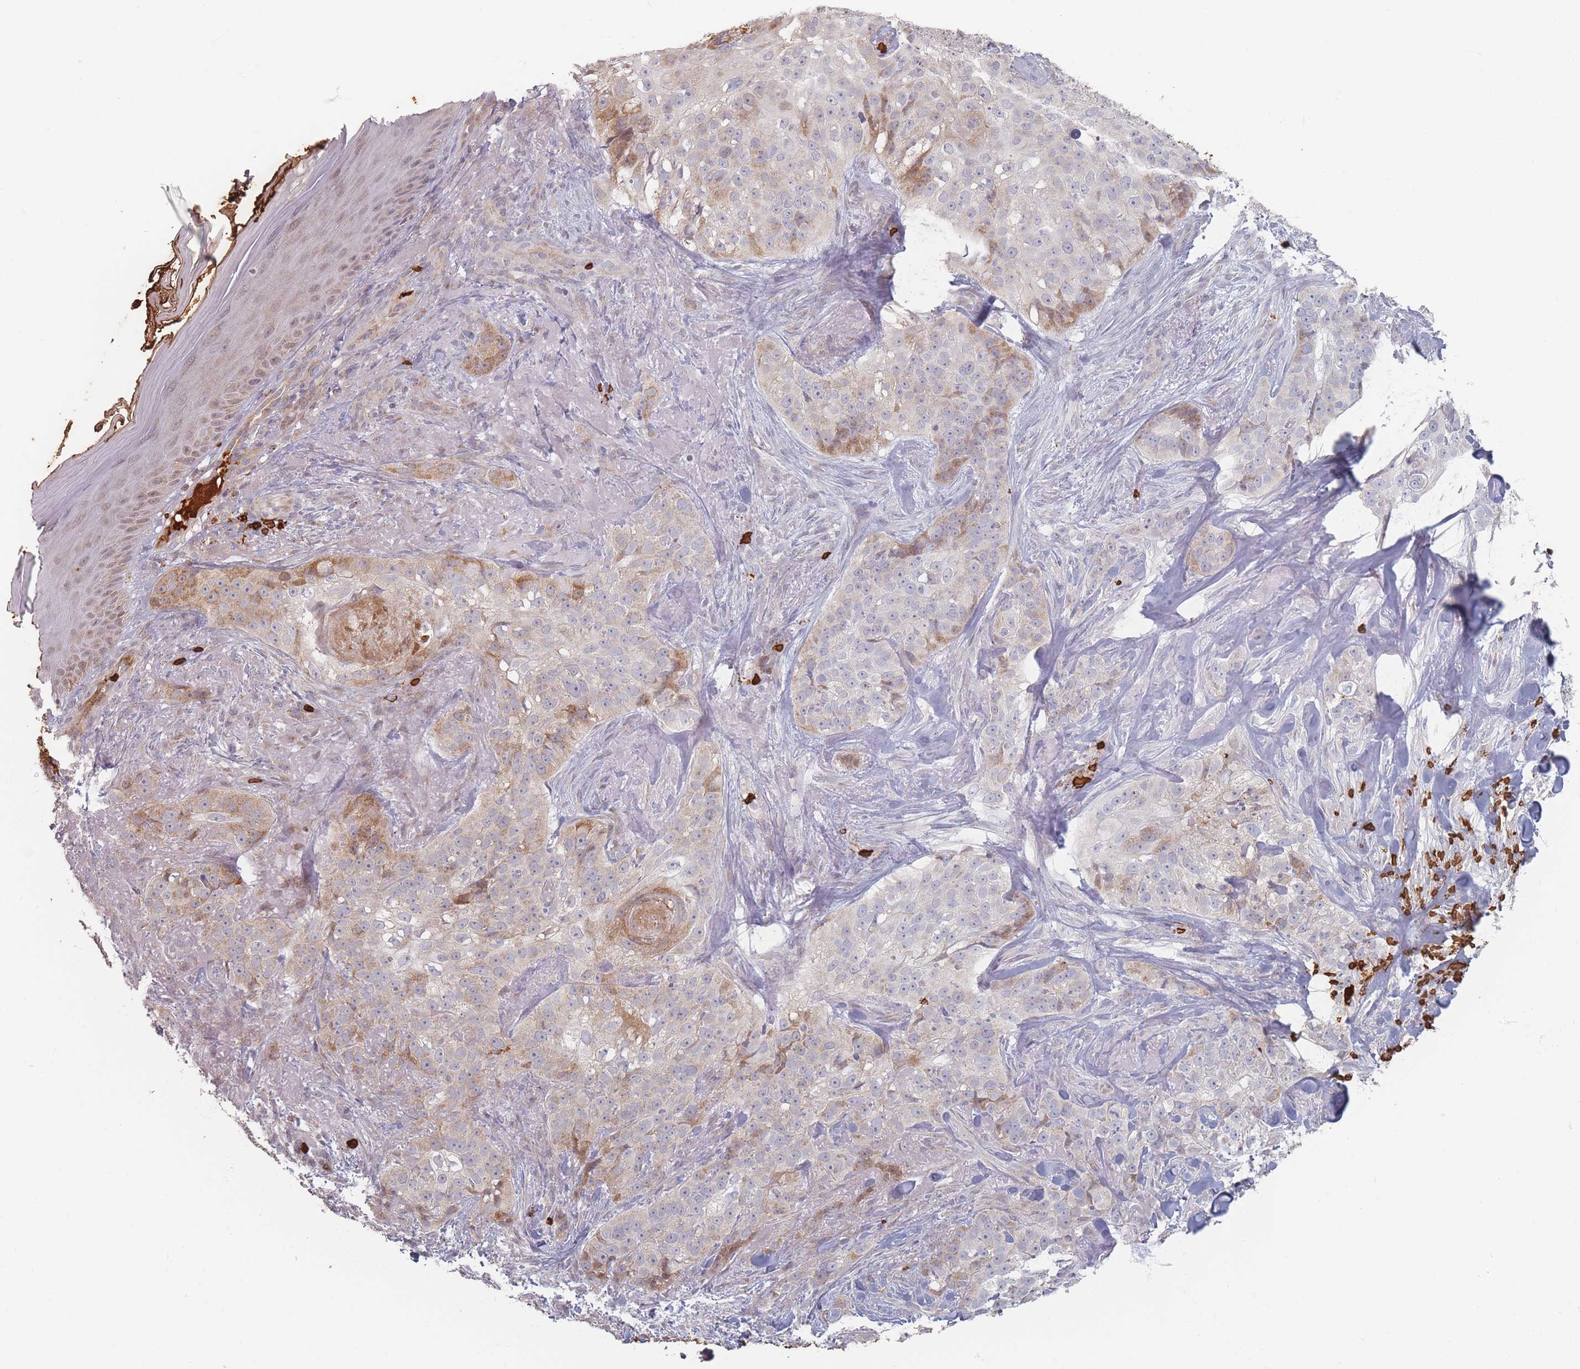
{"staining": {"intensity": "moderate", "quantity": "<25%", "location": "cytoplasmic/membranous"}, "tissue": "skin cancer", "cell_type": "Tumor cells", "image_type": "cancer", "snomed": [{"axis": "morphology", "description": "Basal cell carcinoma"}, {"axis": "topography", "description": "Skin"}], "caption": "Skin basal cell carcinoma stained with a protein marker shows moderate staining in tumor cells.", "gene": "SLC2A6", "patient": {"sex": "female", "age": 92}}